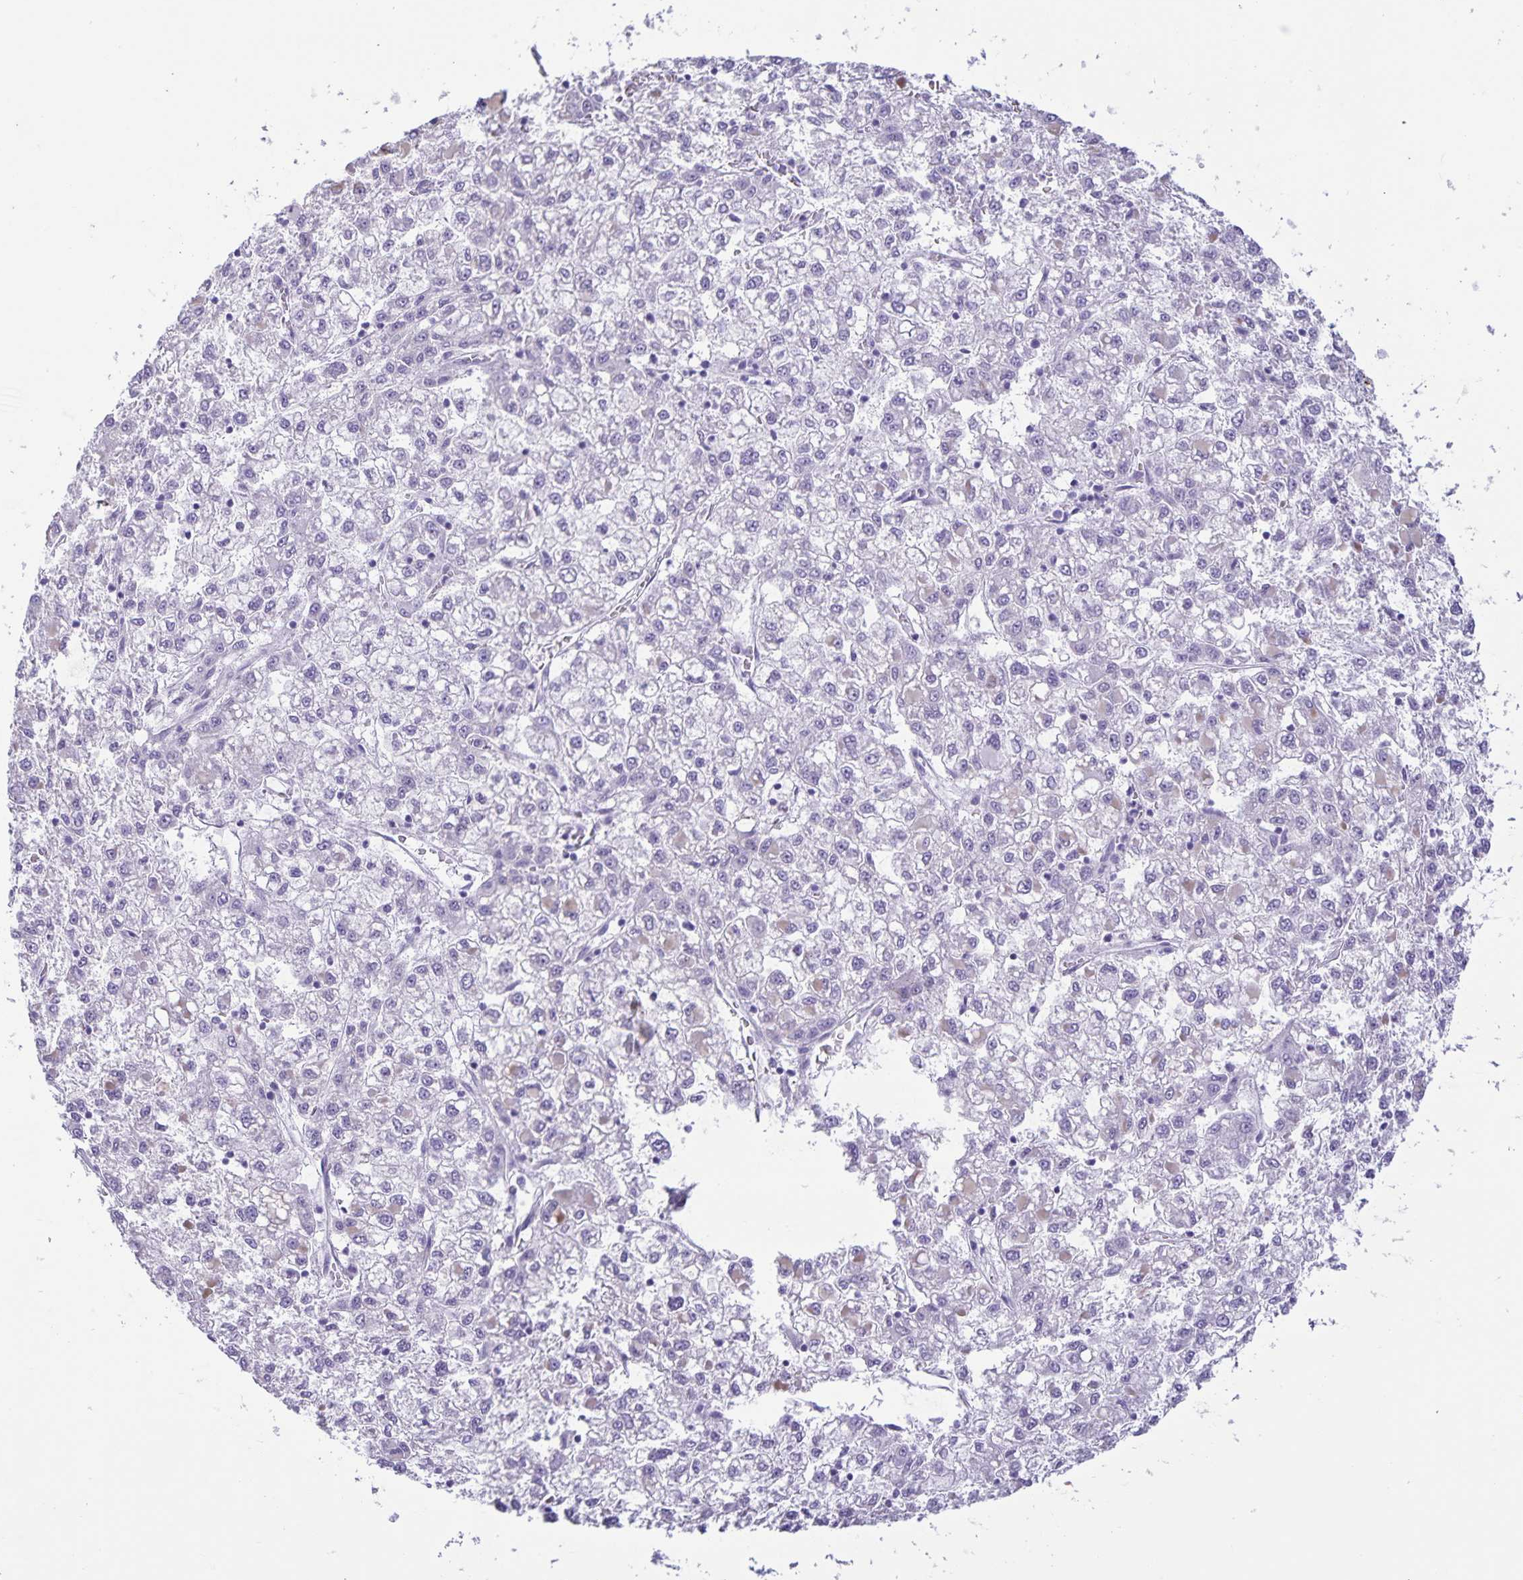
{"staining": {"intensity": "negative", "quantity": "none", "location": "none"}, "tissue": "liver cancer", "cell_type": "Tumor cells", "image_type": "cancer", "snomed": [{"axis": "morphology", "description": "Carcinoma, Hepatocellular, NOS"}, {"axis": "topography", "description": "Liver"}], "caption": "The micrograph shows no staining of tumor cells in liver cancer.", "gene": "IBTK", "patient": {"sex": "male", "age": 40}}